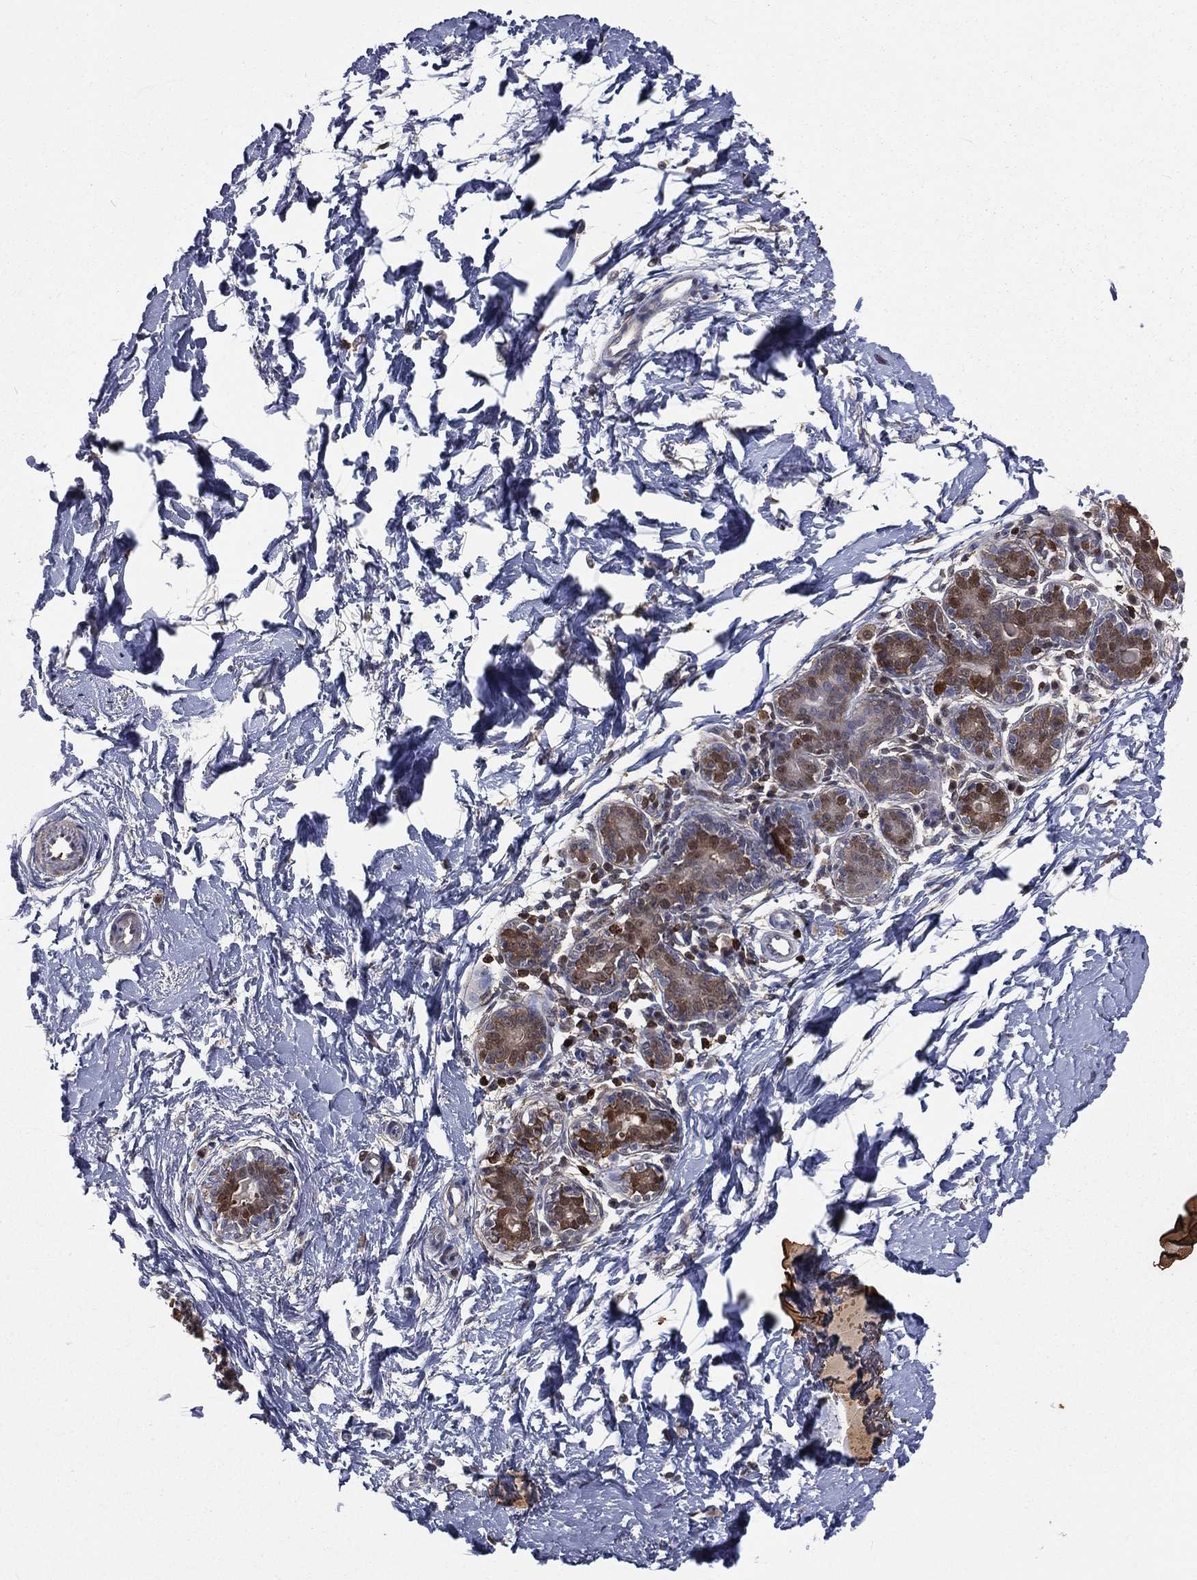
{"staining": {"intensity": "negative", "quantity": "none", "location": "none"}, "tissue": "breast", "cell_type": "Adipocytes", "image_type": "normal", "snomed": [{"axis": "morphology", "description": "Normal tissue, NOS"}, {"axis": "topography", "description": "Breast"}], "caption": "Adipocytes are negative for protein expression in normal human breast. (Brightfield microscopy of DAB immunohistochemistry at high magnification).", "gene": "TBC1D2", "patient": {"sex": "female", "age": 37}}